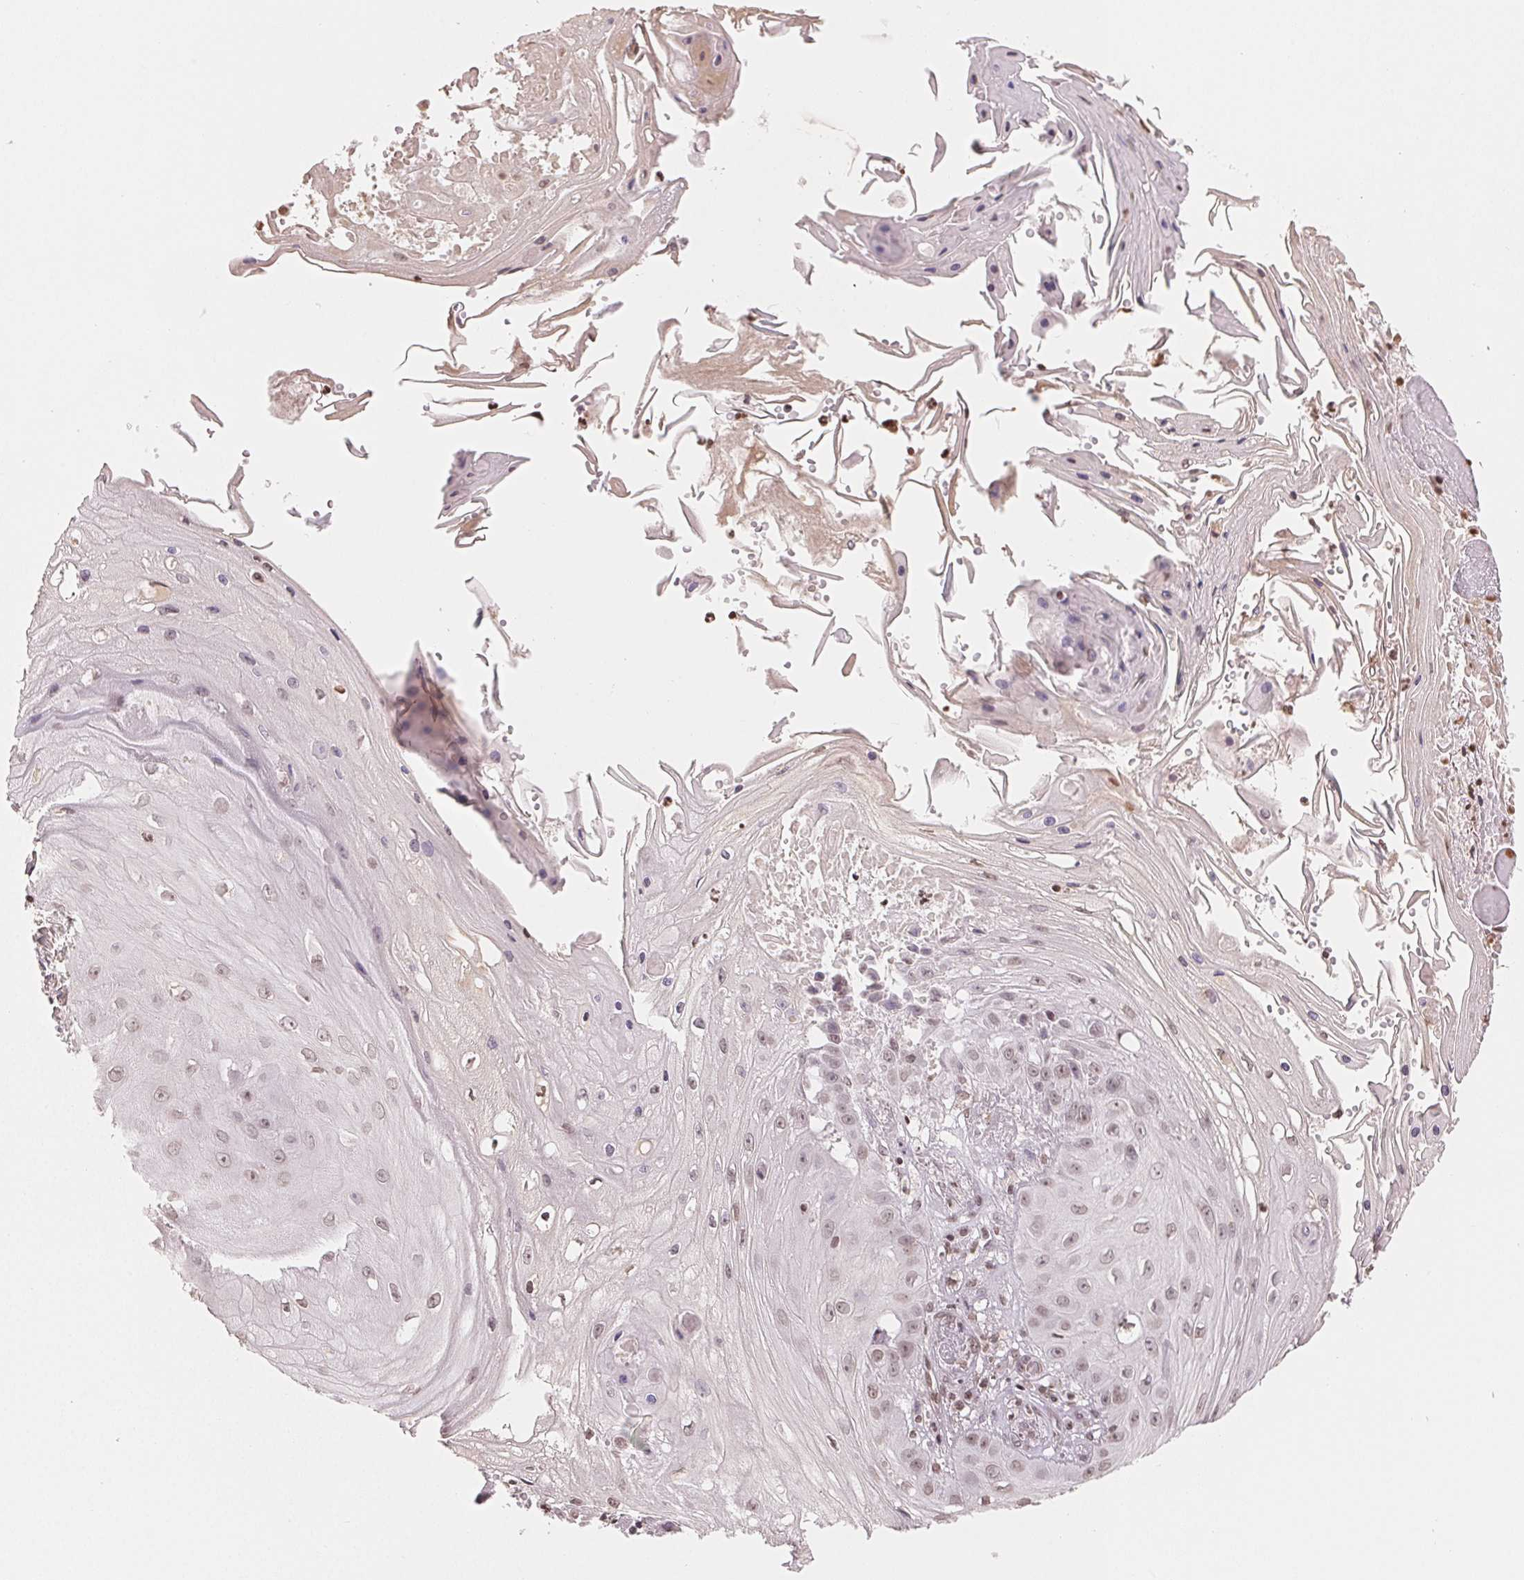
{"staining": {"intensity": "weak", "quantity": "25%-75%", "location": "nuclear"}, "tissue": "skin cancer", "cell_type": "Tumor cells", "image_type": "cancer", "snomed": [{"axis": "morphology", "description": "Squamous cell carcinoma, NOS"}, {"axis": "topography", "description": "Skin"}], "caption": "Skin cancer stained for a protein (brown) displays weak nuclear positive expression in approximately 25%-75% of tumor cells.", "gene": "TBP", "patient": {"sex": "male", "age": 70}}